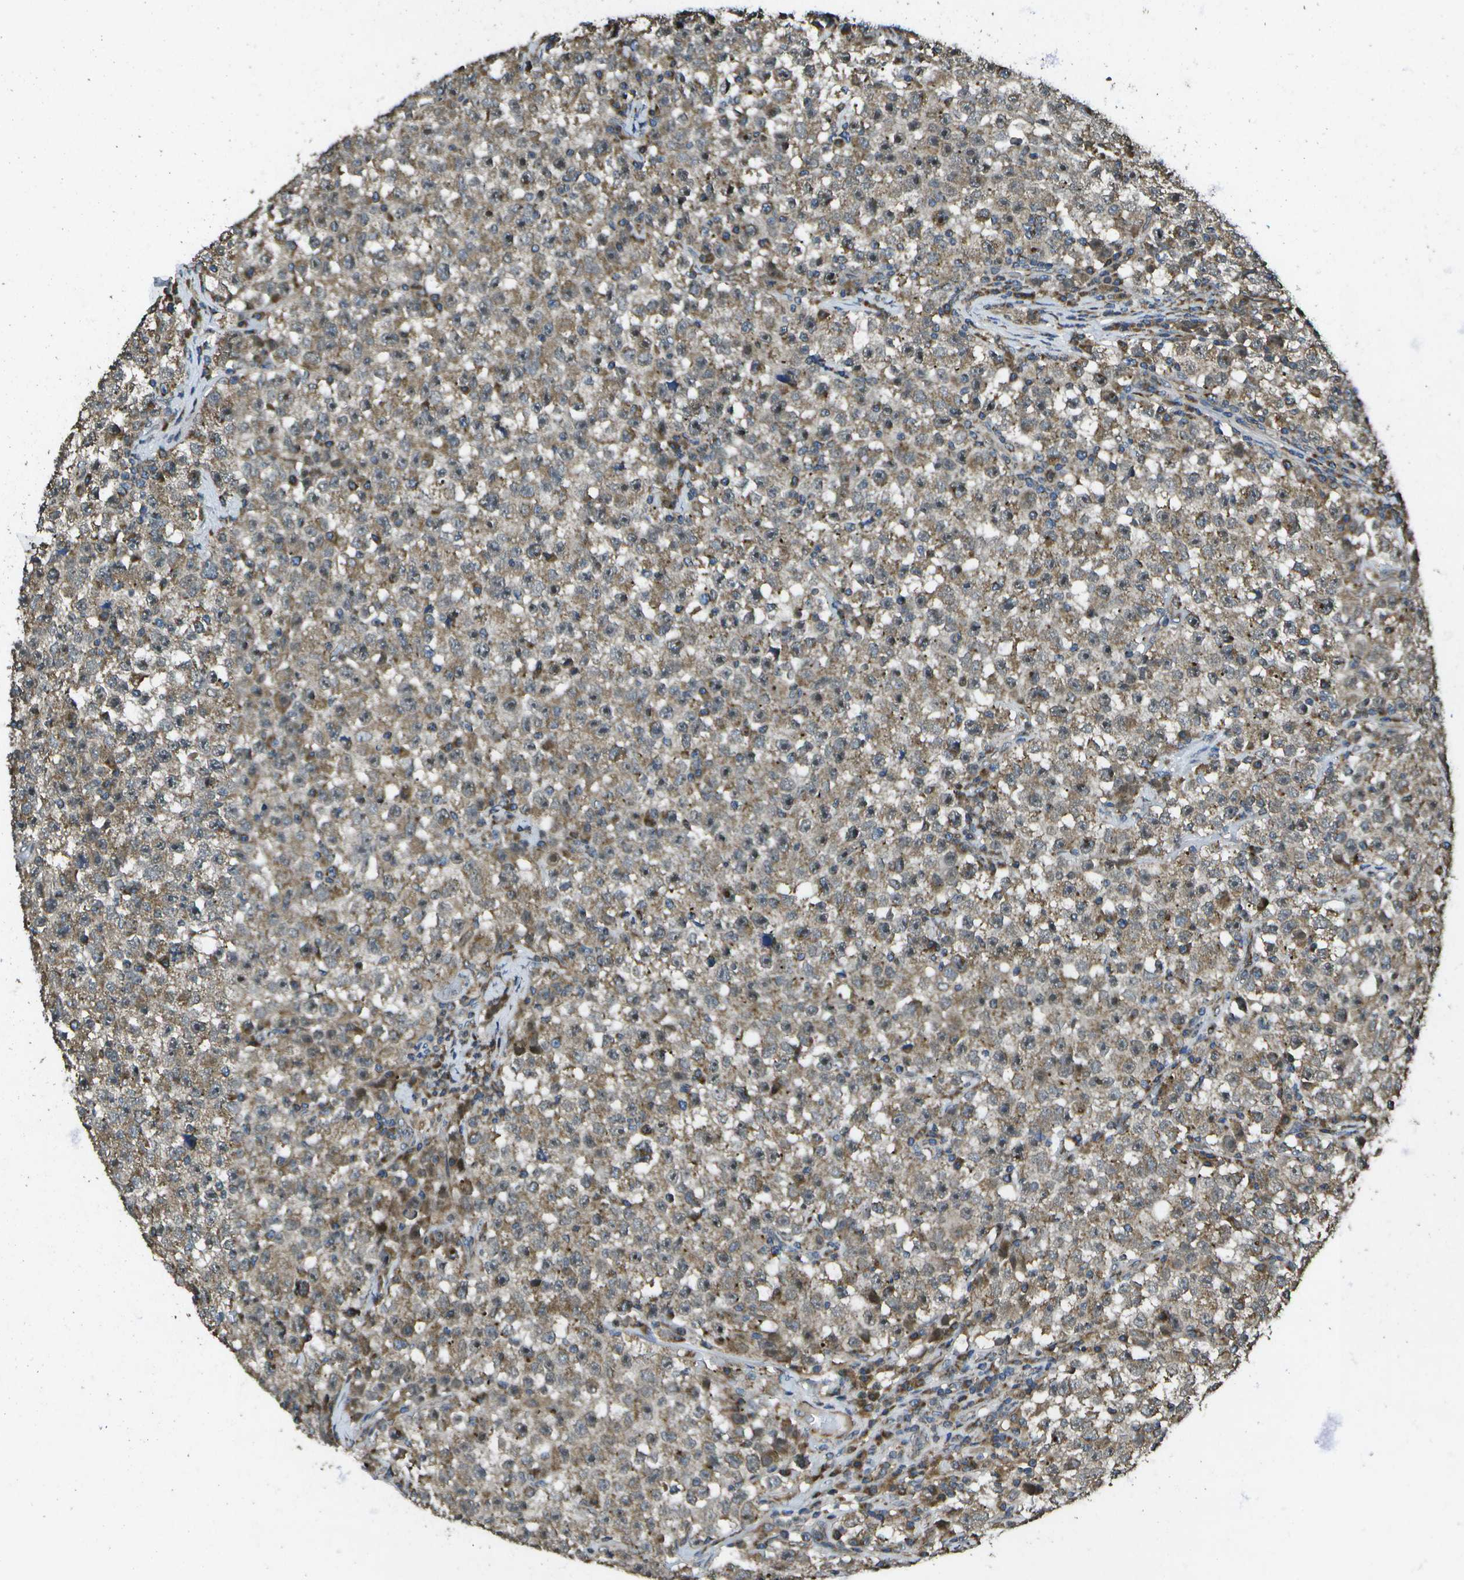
{"staining": {"intensity": "moderate", "quantity": "25%-75%", "location": "cytoplasmic/membranous"}, "tissue": "testis cancer", "cell_type": "Tumor cells", "image_type": "cancer", "snomed": [{"axis": "morphology", "description": "Seminoma, NOS"}, {"axis": "topography", "description": "Testis"}], "caption": "Protein expression analysis of testis cancer displays moderate cytoplasmic/membranous positivity in approximately 25%-75% of tumor cells. Nuclei are stained in blue.", "gene": "HFE", "patient": {"sex": "male", "age": 22}}